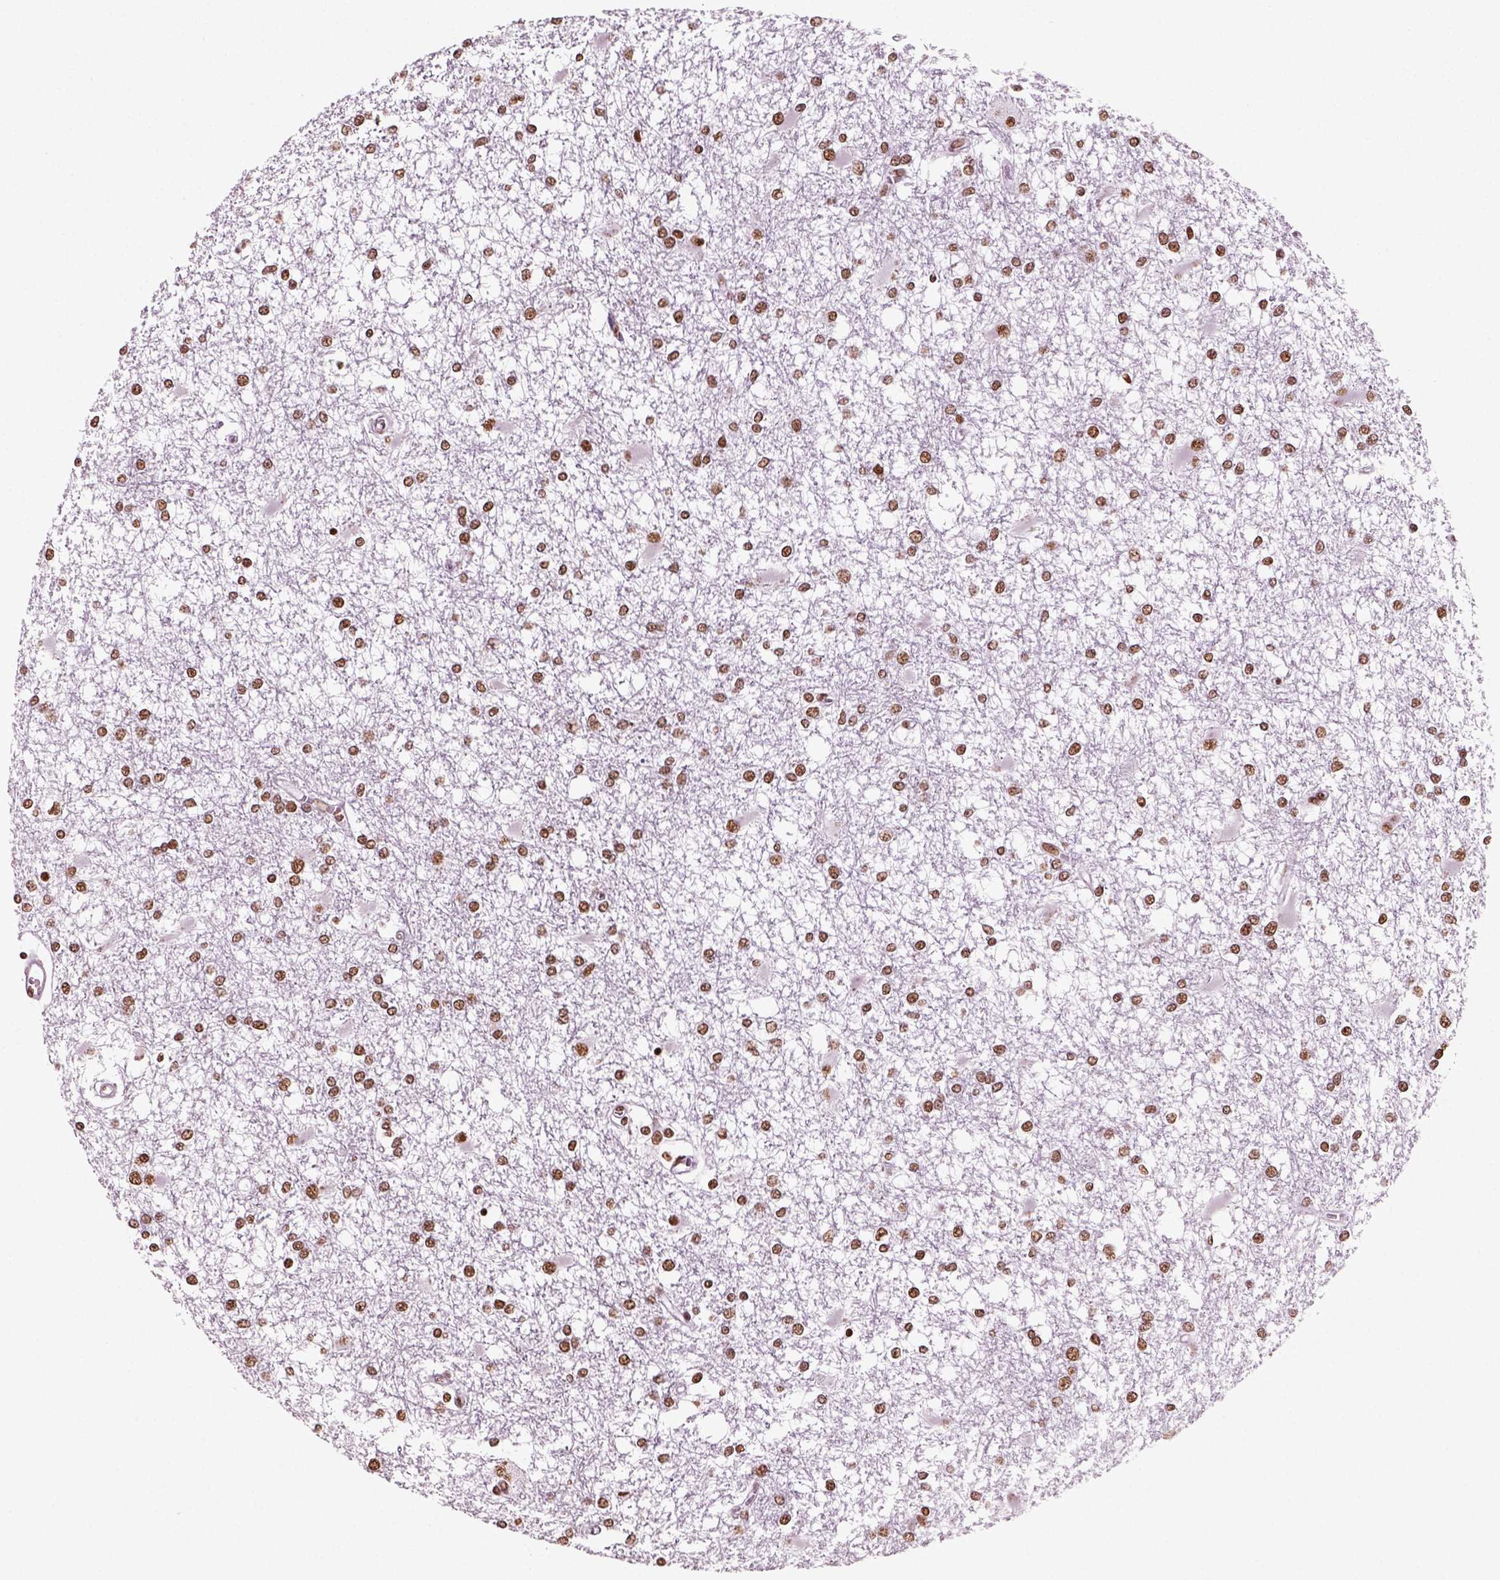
{"staining": {"intensity": "strong", "quantity": ">75%", "location": "nuclear"}, "tissue": "glioma", "cell_type": "Tumor cells", "image_type": "cancer", "snomed": [{"axis": "morphology", "description": "Glioma, malignant, High grade"}, {"axis": "topography", "description": "Cerebral cortex"}], "caption": "Approximately >75% of tumor cells in malignant high-grade glioma display strong nuclear protein expression as visualized by brown immunohistochemical staining.", "gene": "POLR1H", "patient": {"sex": "male", "age": 79}}